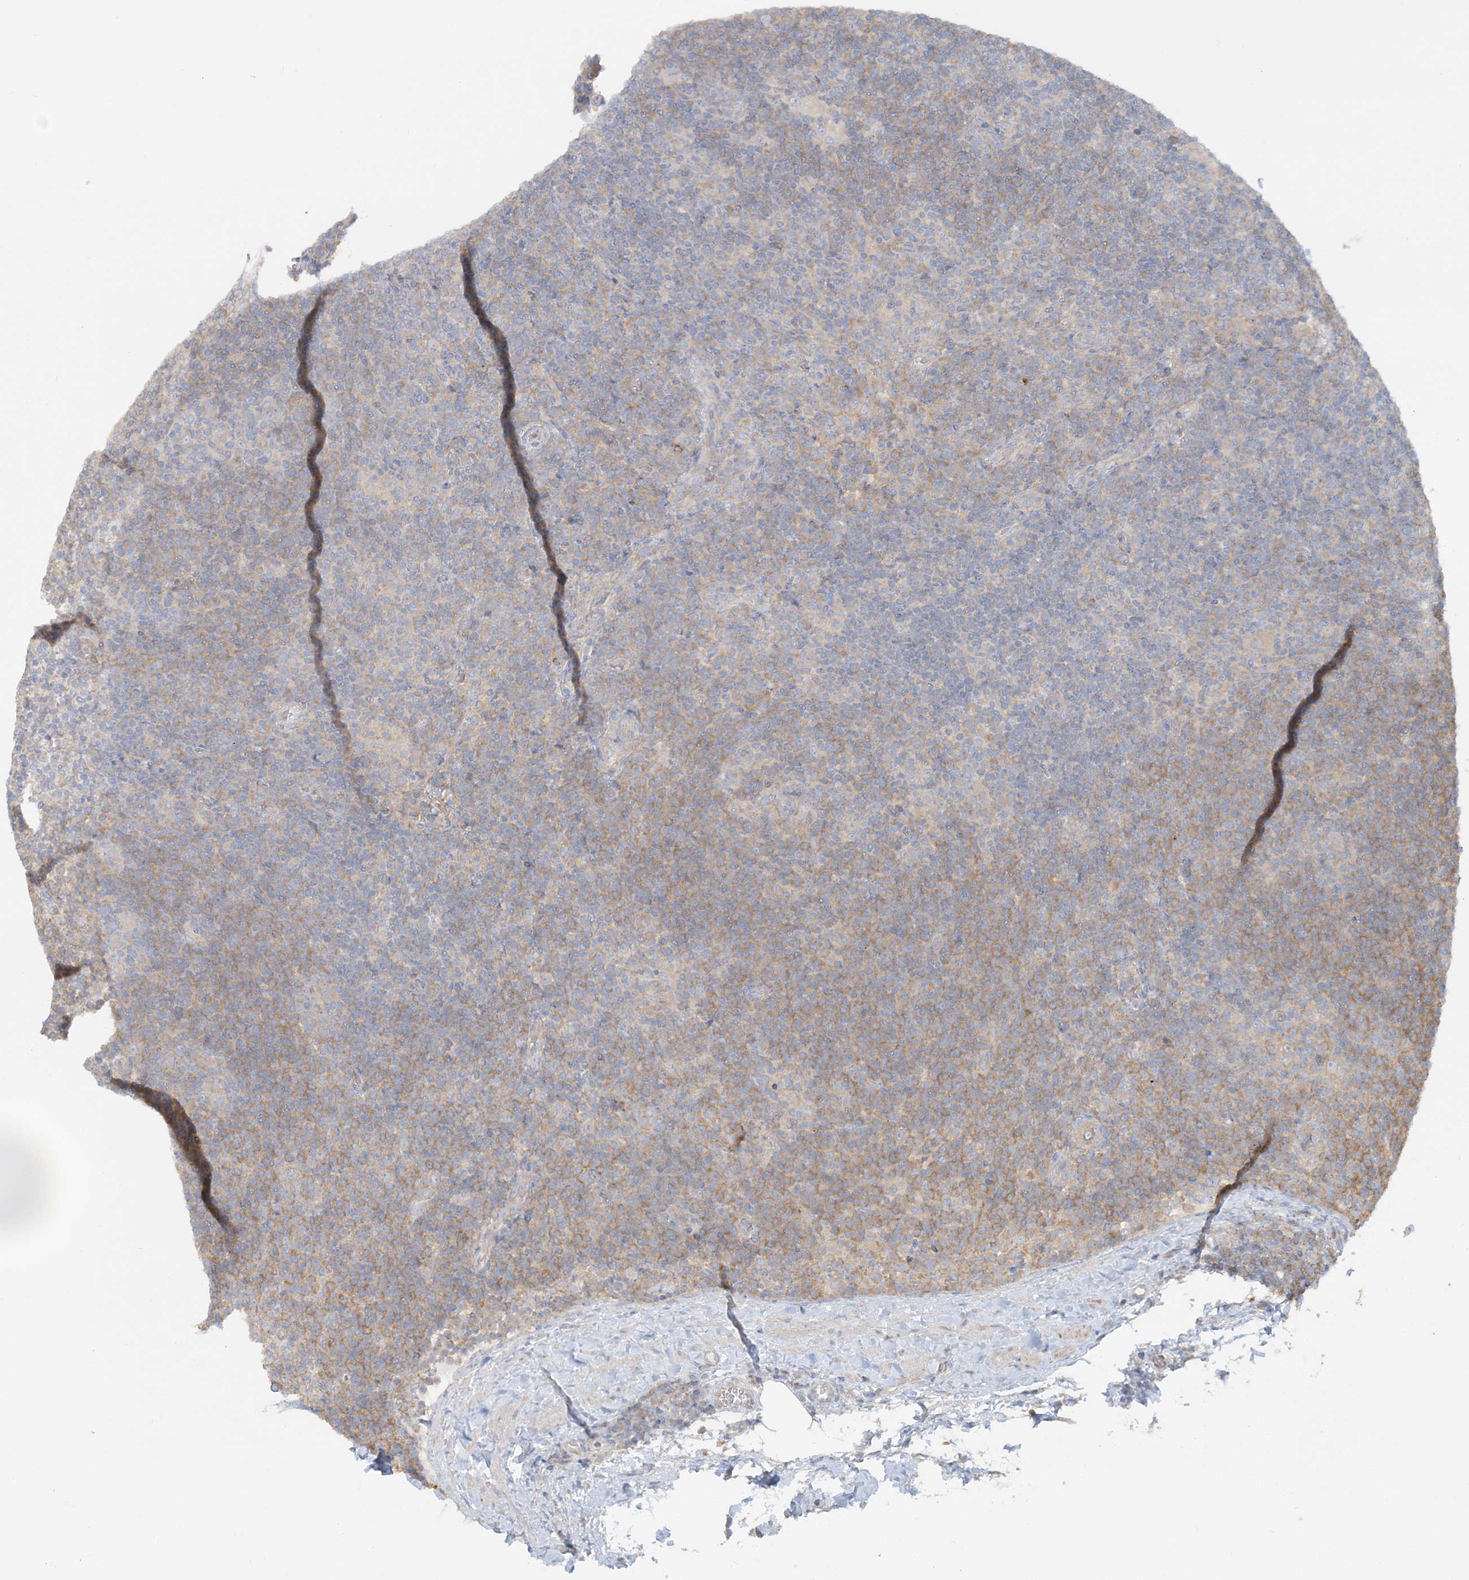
{"staining": {"intensity": "negative", "quantity": "none", "location": "none"}, "tissue": "lymphoma", "cell_type": "Tumor cells", "image_type": "cancer", "snomed": [{"axis": "morphology", "description": "Hodgkin's disease, NOS"}, {"axis": "topography", "description": "Lymph node"}], "caption": "Immunohistochemistry image of human Hodgkin's disease stained for a protein (brown), which displays no positivity in tumor cells.", "gene": "TBC1D5", "patient": {"sex": "female", "age": 57}}